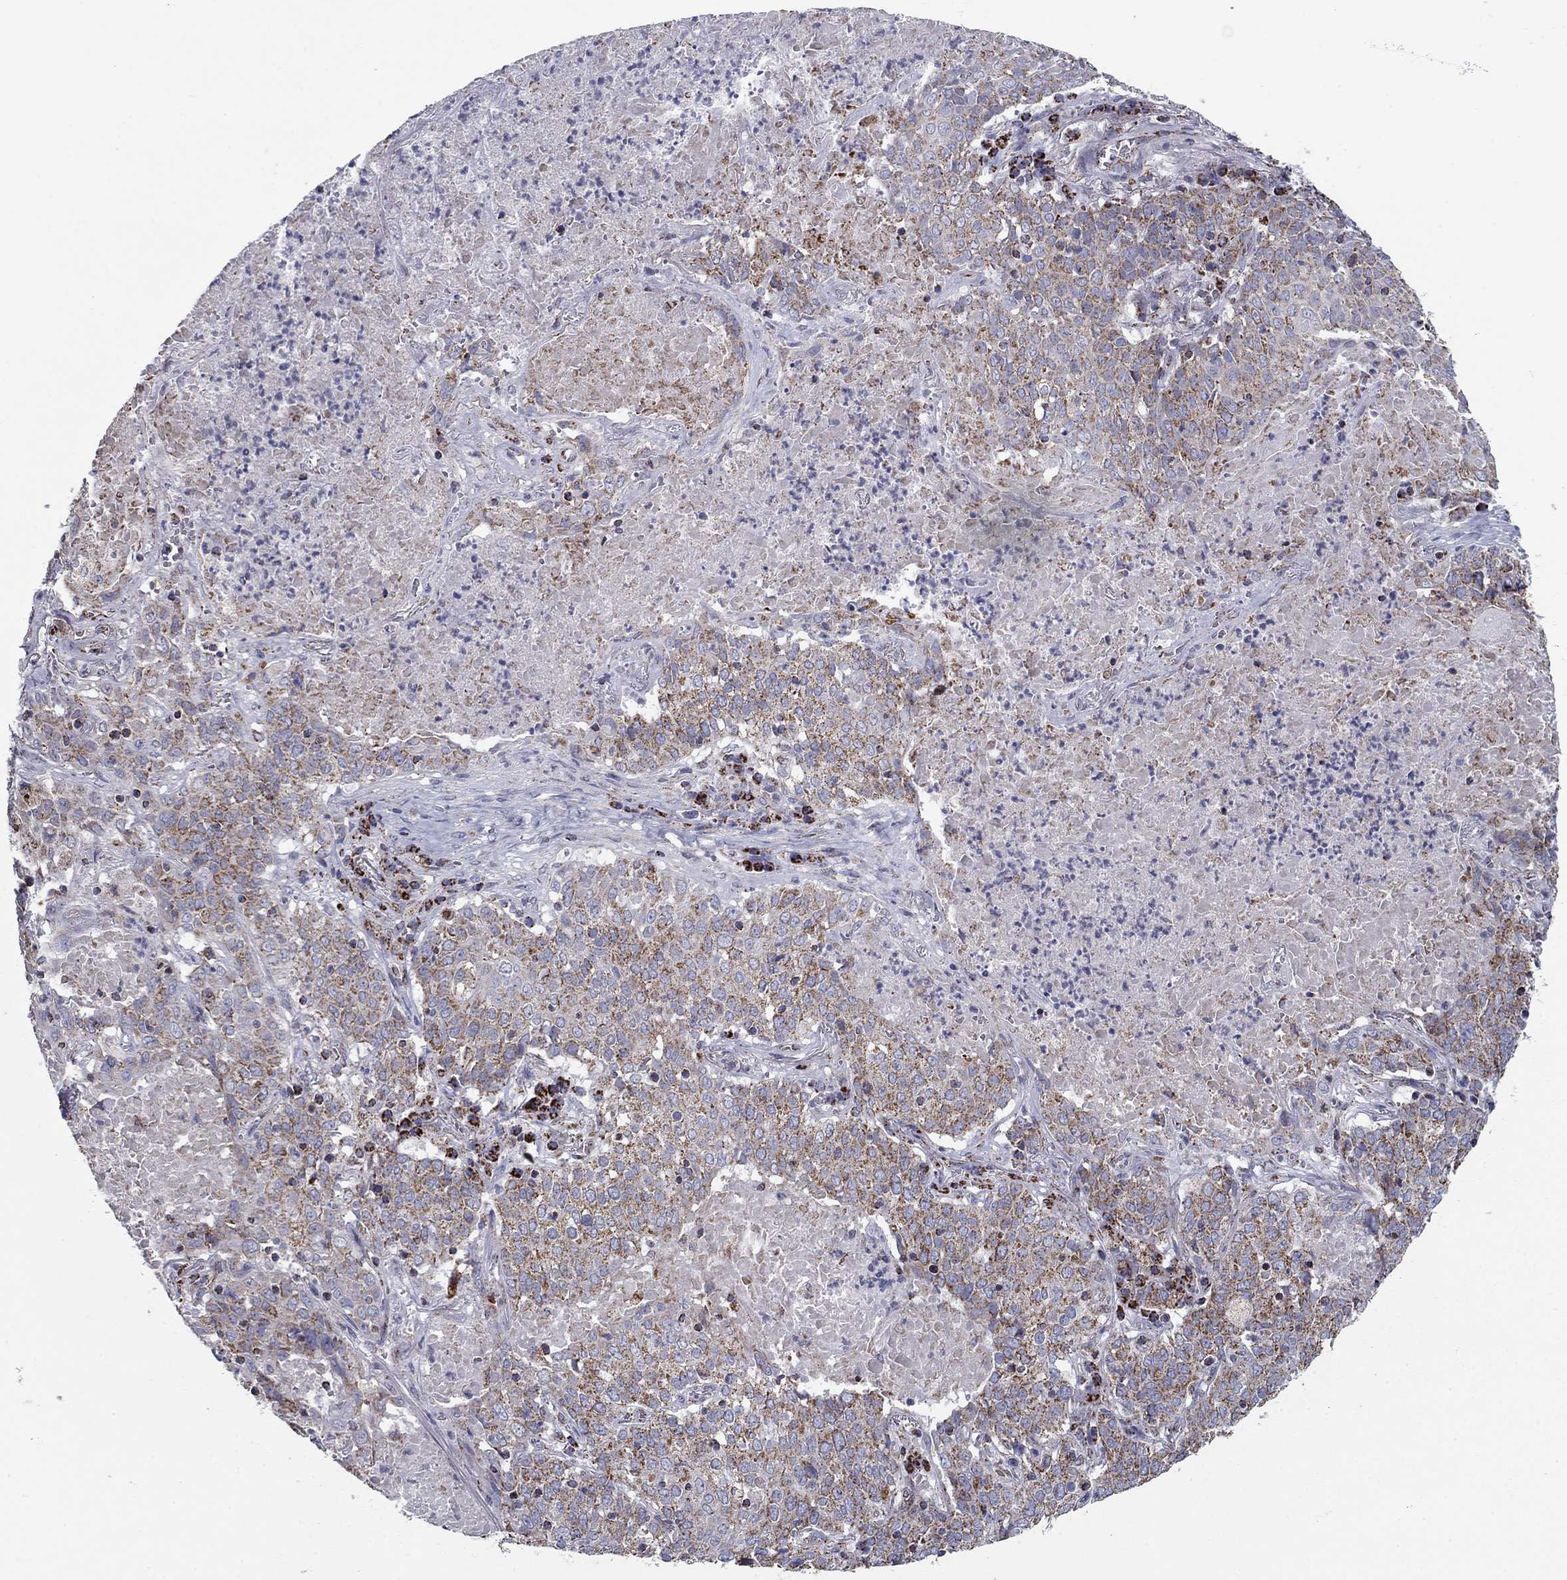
{"staining": {"intensity": "moderate", "quantity": "25%-75%", "location": "cytoplasmic/membranous"}, "tissue": "lung cancer", "cell_type": "Tumor cells", "image_type": "cancer", "snomed": [{"axis": "morphology", "description": "Squamous cell carcinoma, NOS"}, {"axis": "topography", "description": "Lung"}], "caption": "Squamous cell carcinoma (lung) stained with immunohistochemistry displays moderate cytoplasmic/membranous expression in about 25%-75% of tumor cells.", "gene": "NDUFV1", "patient": {"sex": "male", "age": 82}}